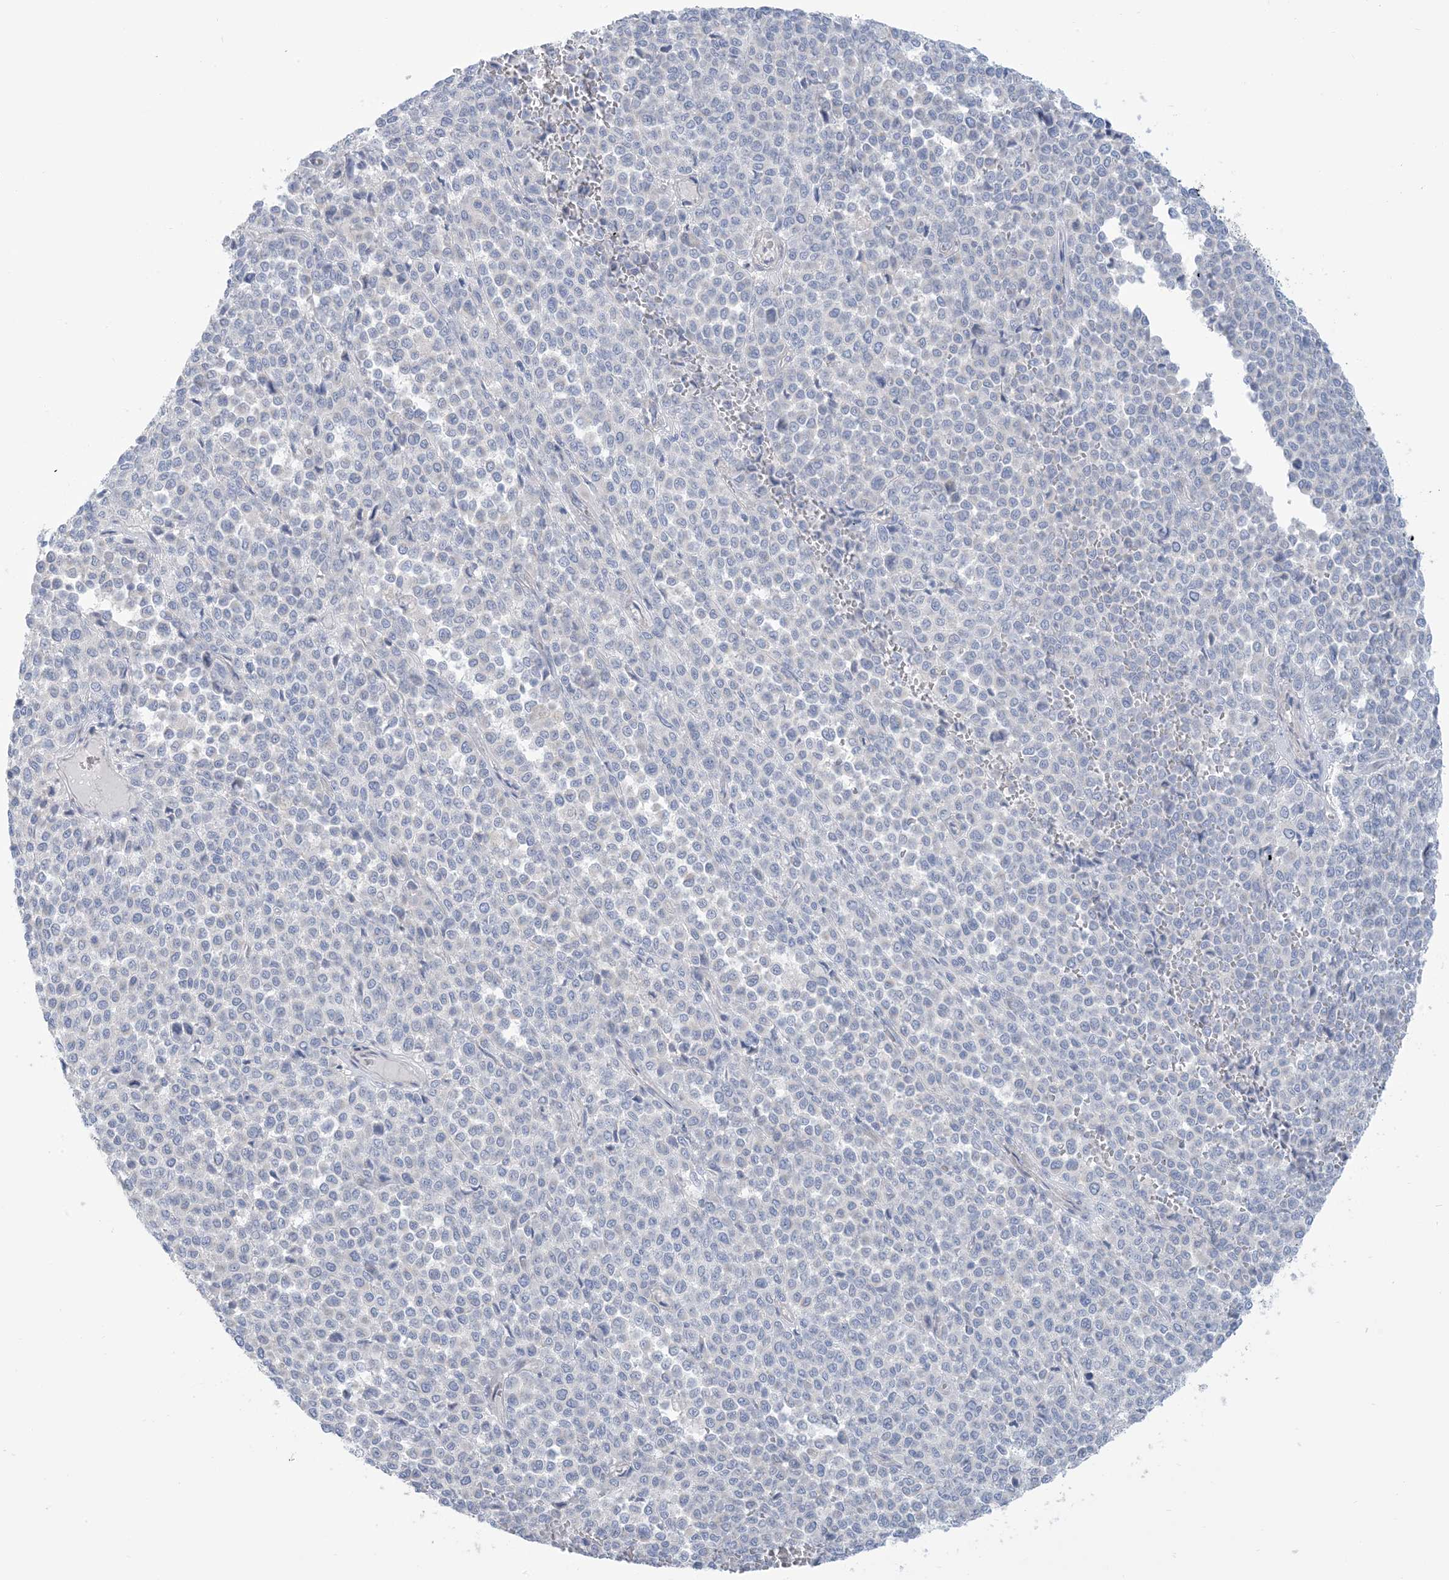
{"staining": {"intensity": "negative", "quantity": "none", "location": "none"}, "tissue": "melanoma", "cell_type": "Tumor cells", "image_type": "cancer", "snomed": [{"axis": "morphology", "description": "Malignant melanoma, Metastatic site"}, {"axis": "topography", "description": "Pancreas"}], "caption": "Melanoma was stained to show a protein in brown. There is no significant expression in tumor cells. (DAB IHC, high magnification).", "gene": "MTHFD2L", "patient": {"sex": "female", "age": 30}}